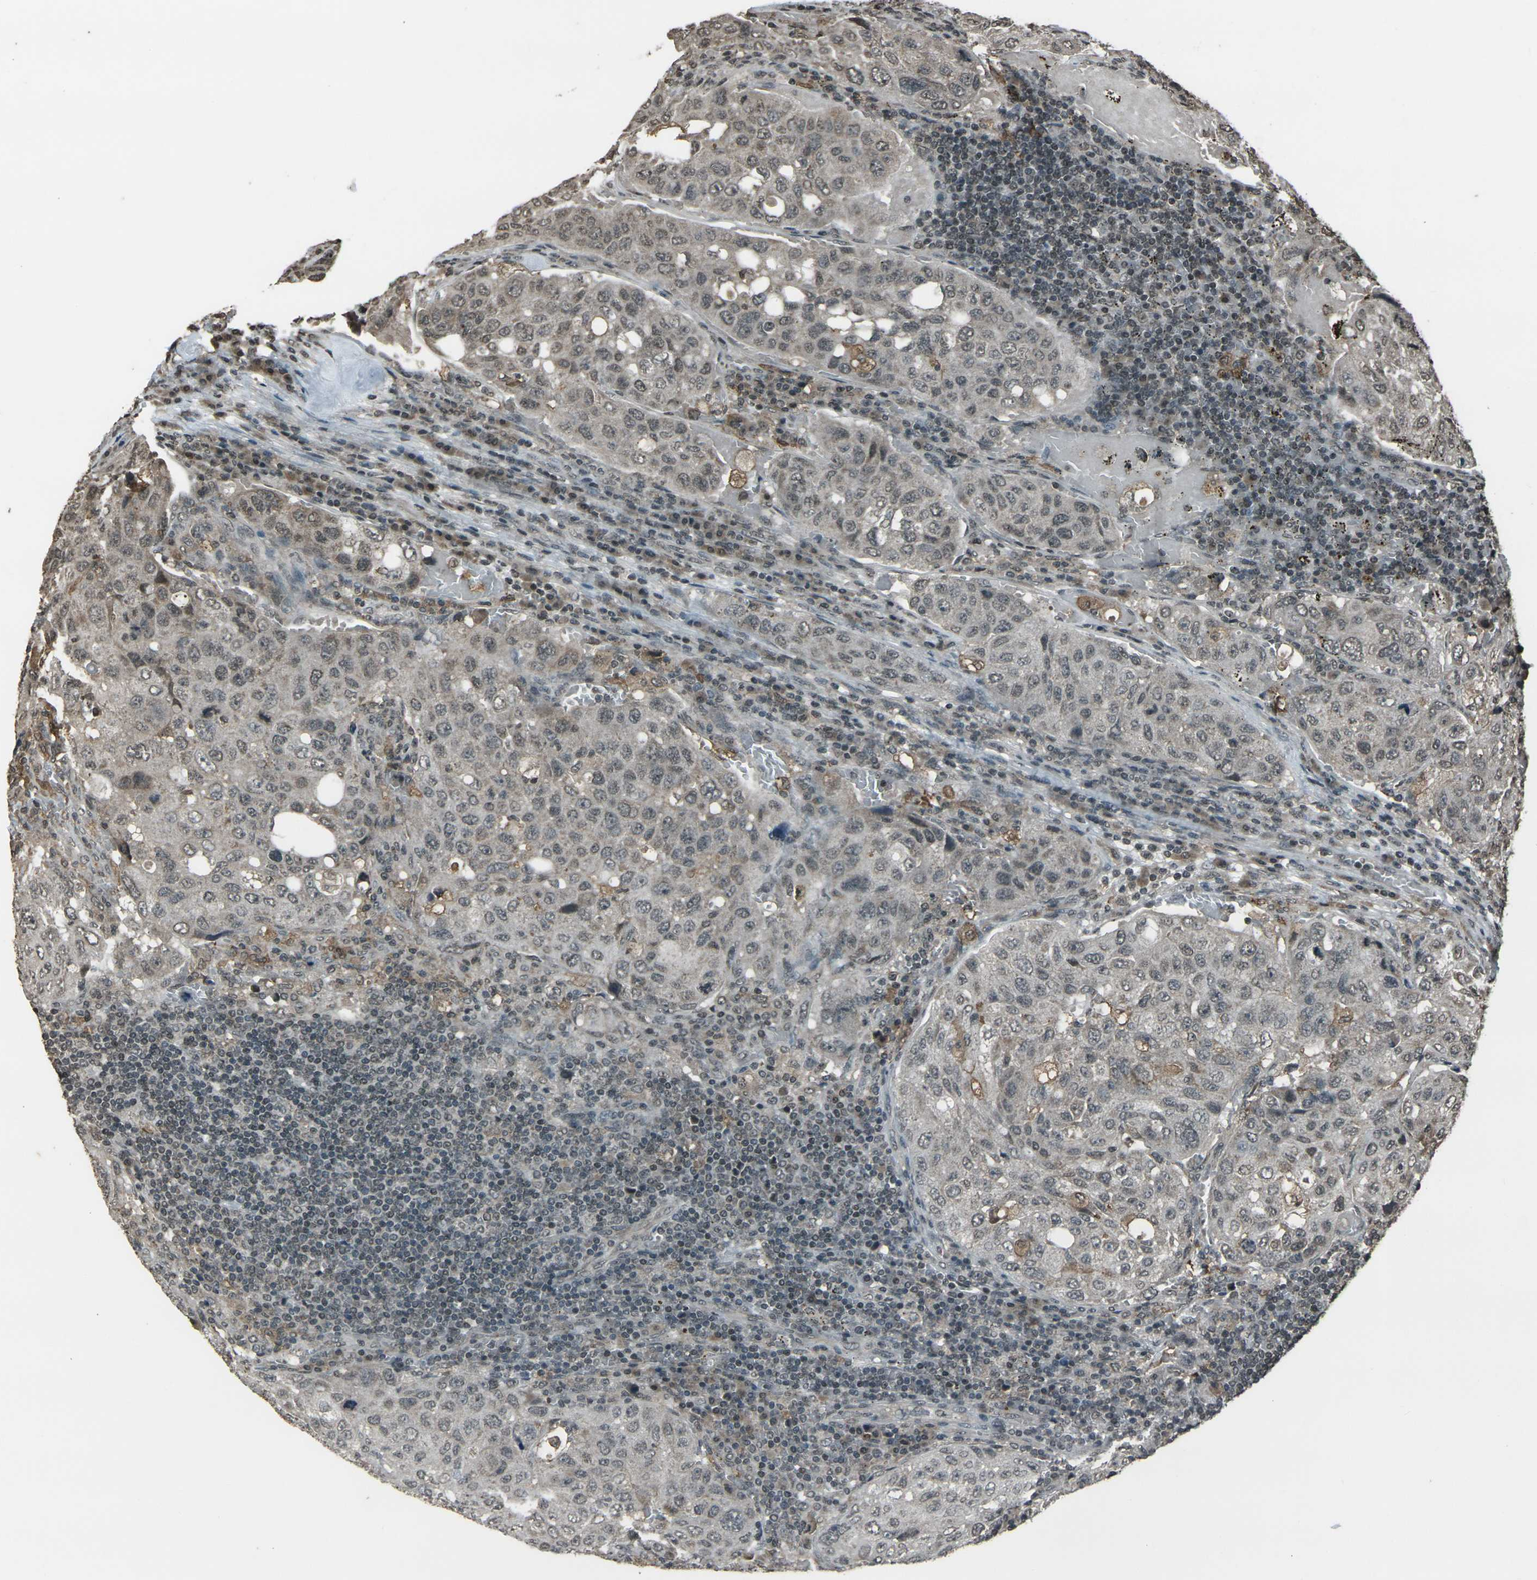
{"staining": {"intensity": "weak", "quantity": "<25%", "location": "nuclear"}, "tissue": "urothelial cancer", "cell_type": "Tumor cells", "image_type": "cancer", "snomed": [{"axis": "morphology", "description": "Urothelial carcinoma, High grade"}, {"axis": "topography", "description": "Lymph node"}, {"axis": "topography", "description": "Urinary bladder"}], "caption": "There is no significant staining in tumor cells of urothelial cancer. (IHC, brightfield microscopy, high magnification).", "gene": "PRPF8", "patient": {"sex": "male", "age": 51}}